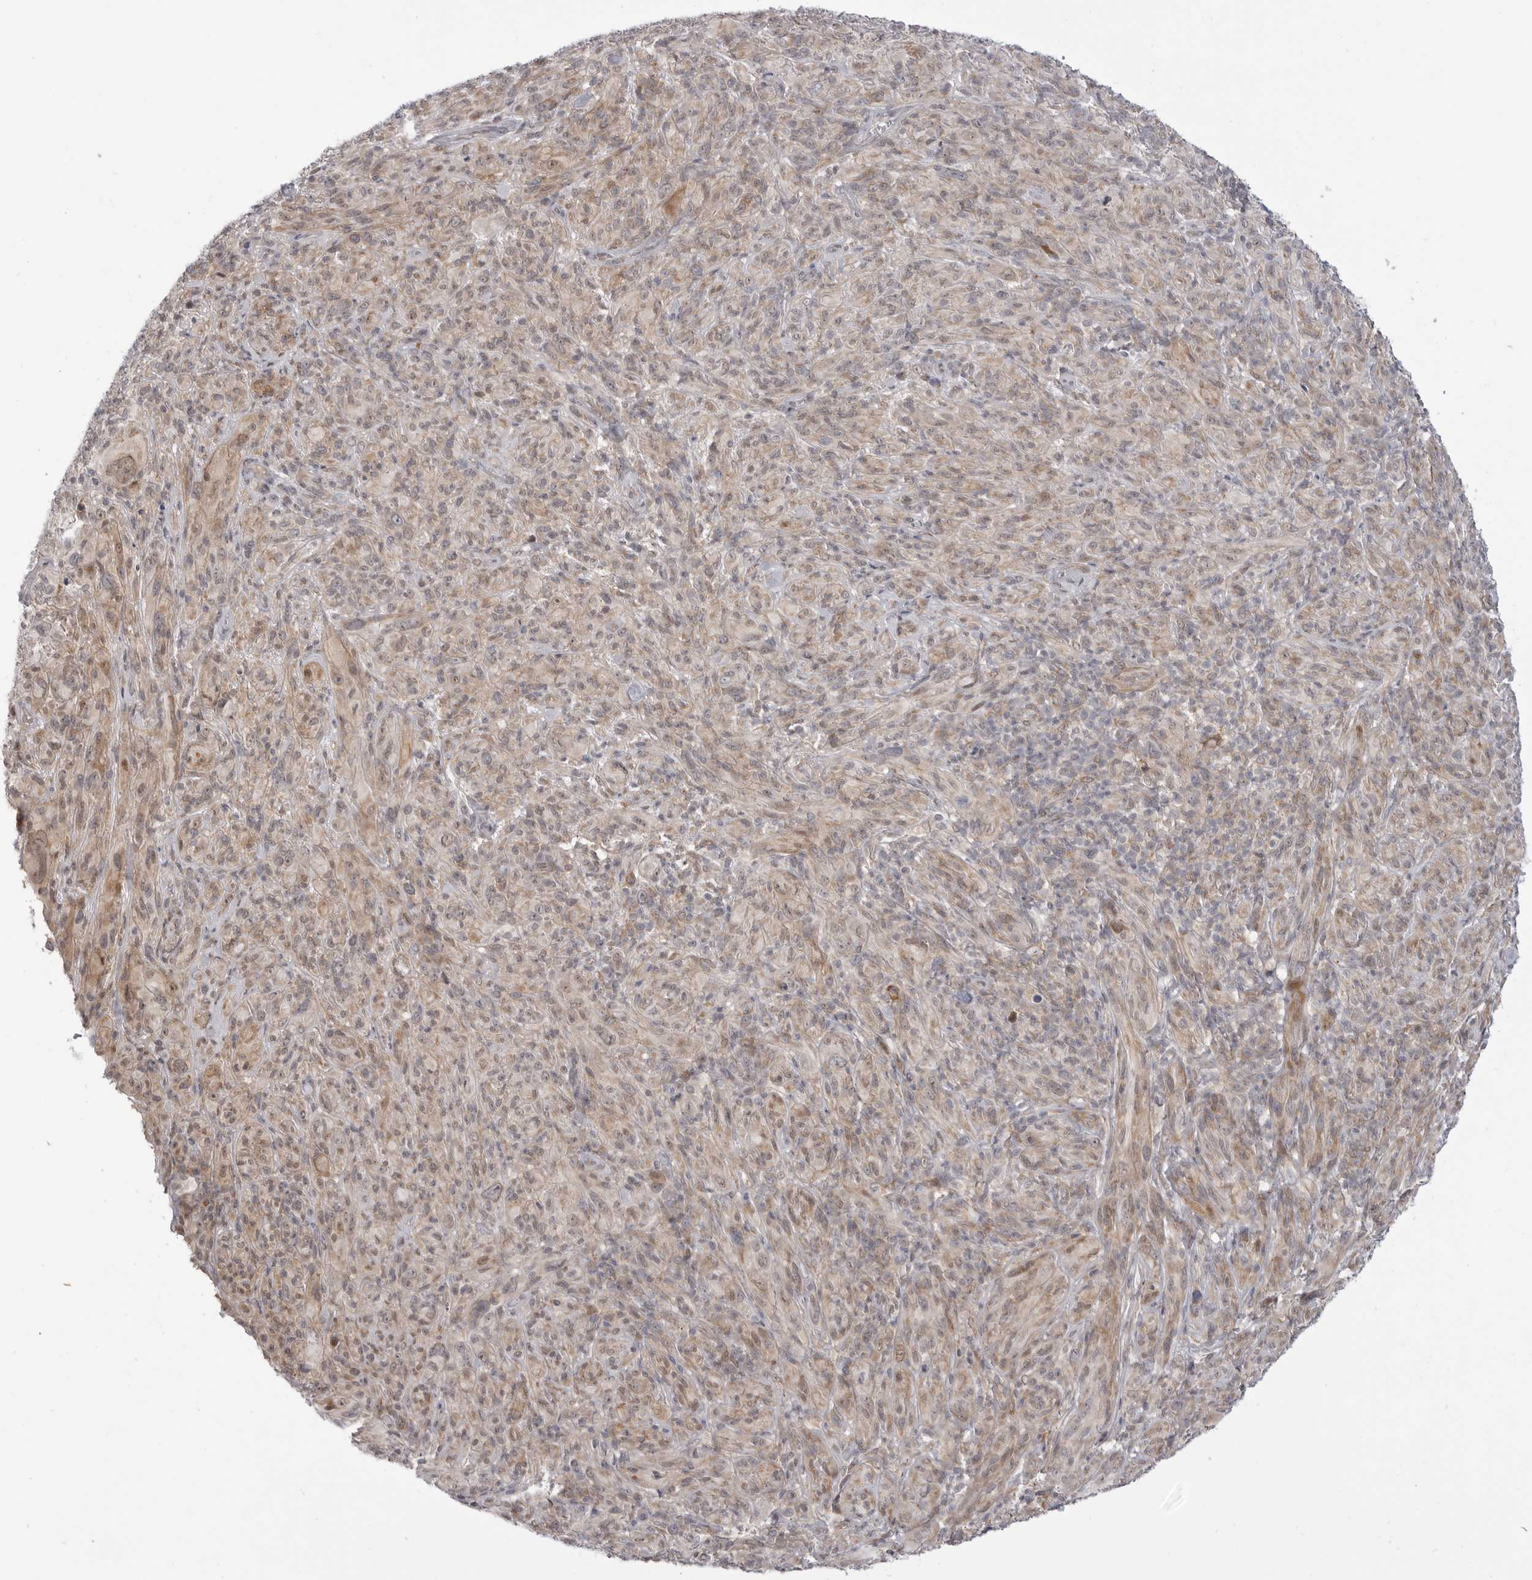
{"staining": {"intensity": "weak", "quantity": ">75%", "location": "cytoplasmic/membranous"}, "tissue": "melanoma", "cell_type": "Tumor cells", "image_type": "cancer", "snomed": [{"axis": "morphology", "description": "Malignant melanoma, NOS"}, {"axis": "topography", "description": "Skin of head"}], "caption": "Tumor cells display weak cytoplasmic/membranous expression in approximately >75% of cells in melanoma.", "gene": "GGT6", "patient": {"sex": "male", "age": 96}}